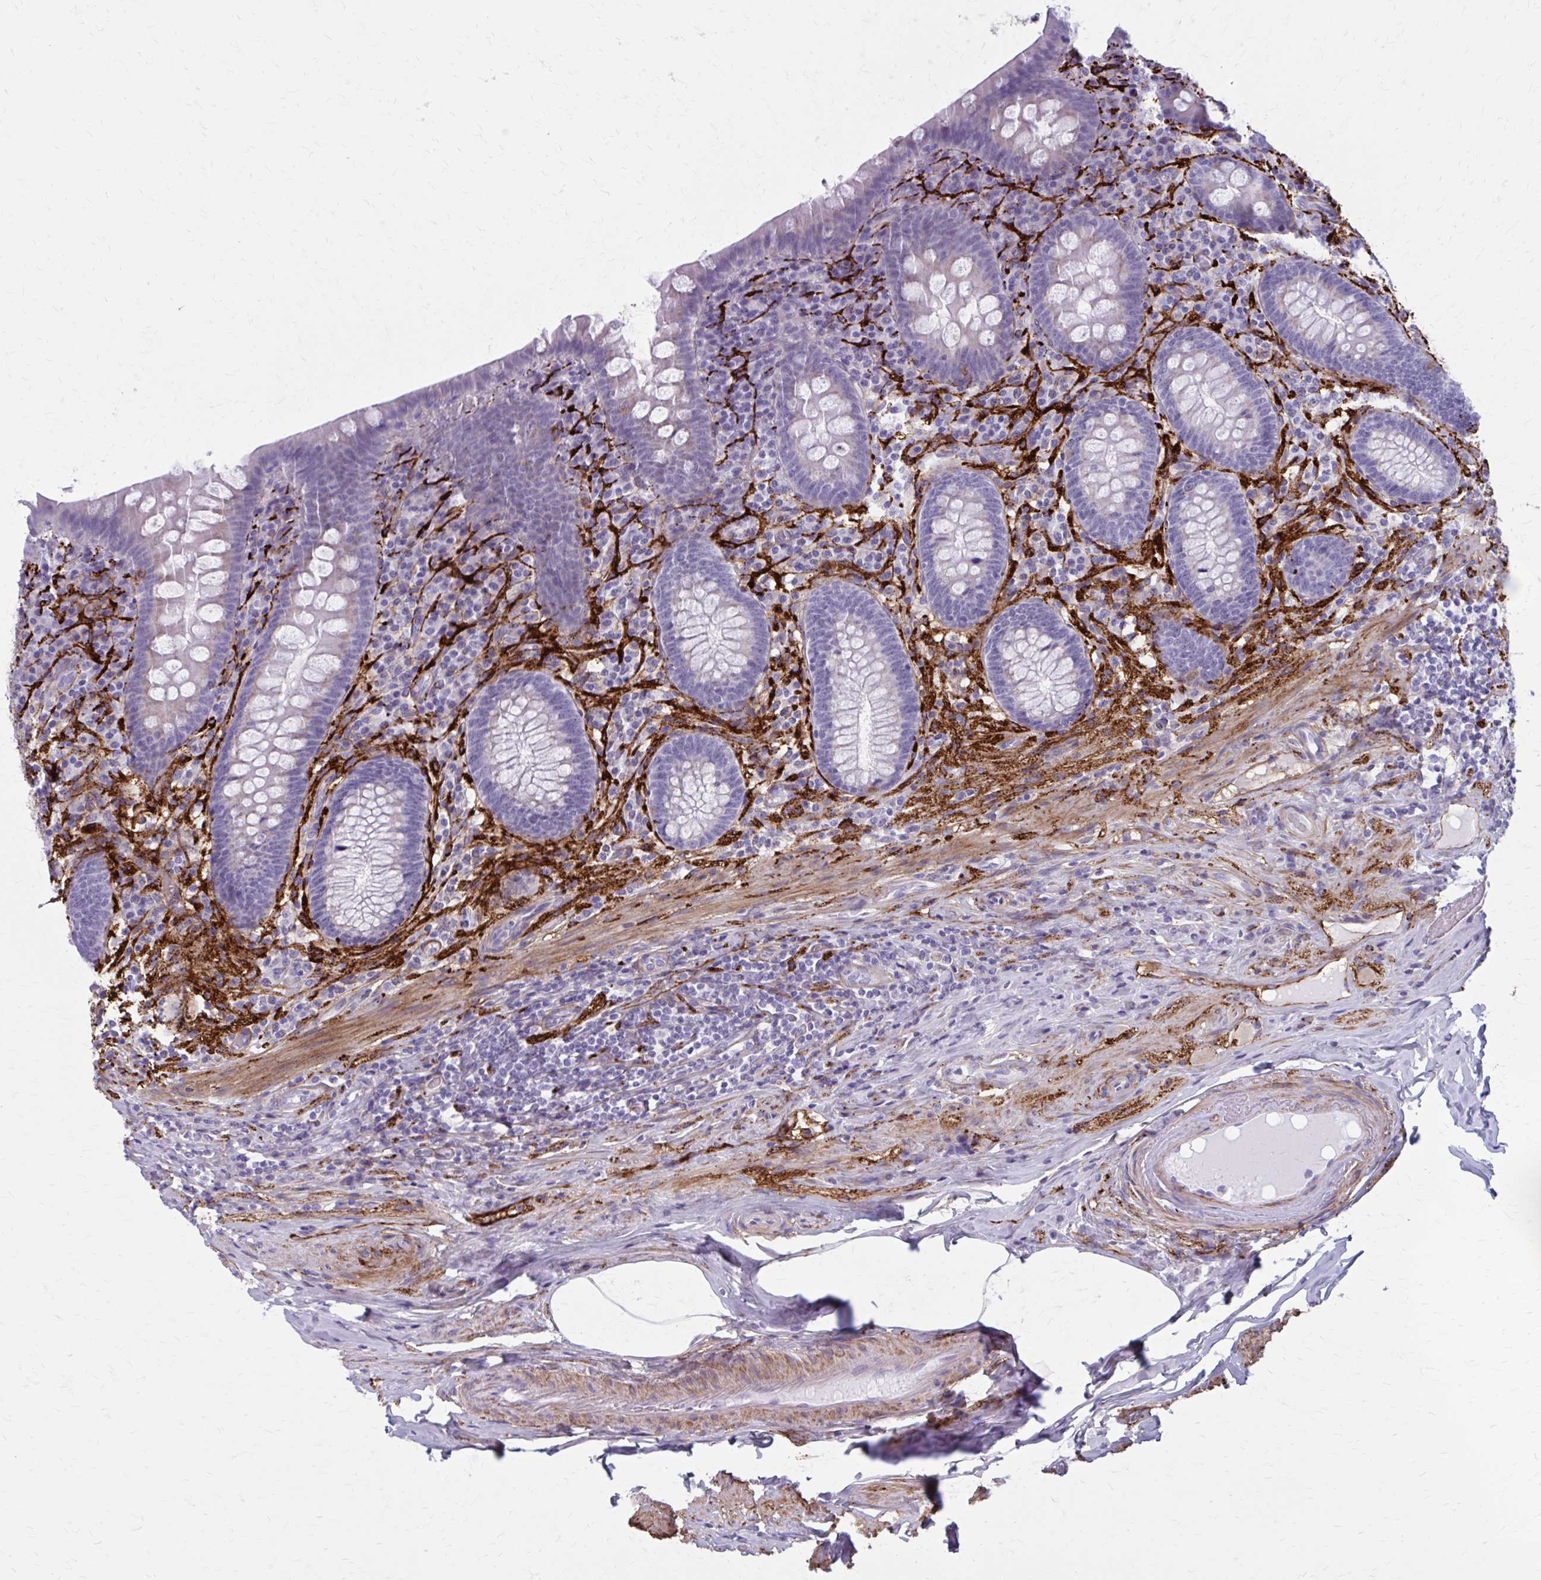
{"staining": {"intensity": "negative", "quantity": "none", "location": "none"}, "tissue": "appendix", "cell_type": "Glandular cells", "image_type": "normal", "snomed": [{"axis": "morphology", "description": "Normal tissue, NOS"}, {"axis": "topography", "description": "Appendix"}], "caption": "High magnification brightfield microscopy of normal appendix stained with DAB (brown) and counterstained with hematoxylin (blue): glandular cells show no significant positivity.", "gene": "AKAP12", "patient": {"sex": "male", "age": 71}}